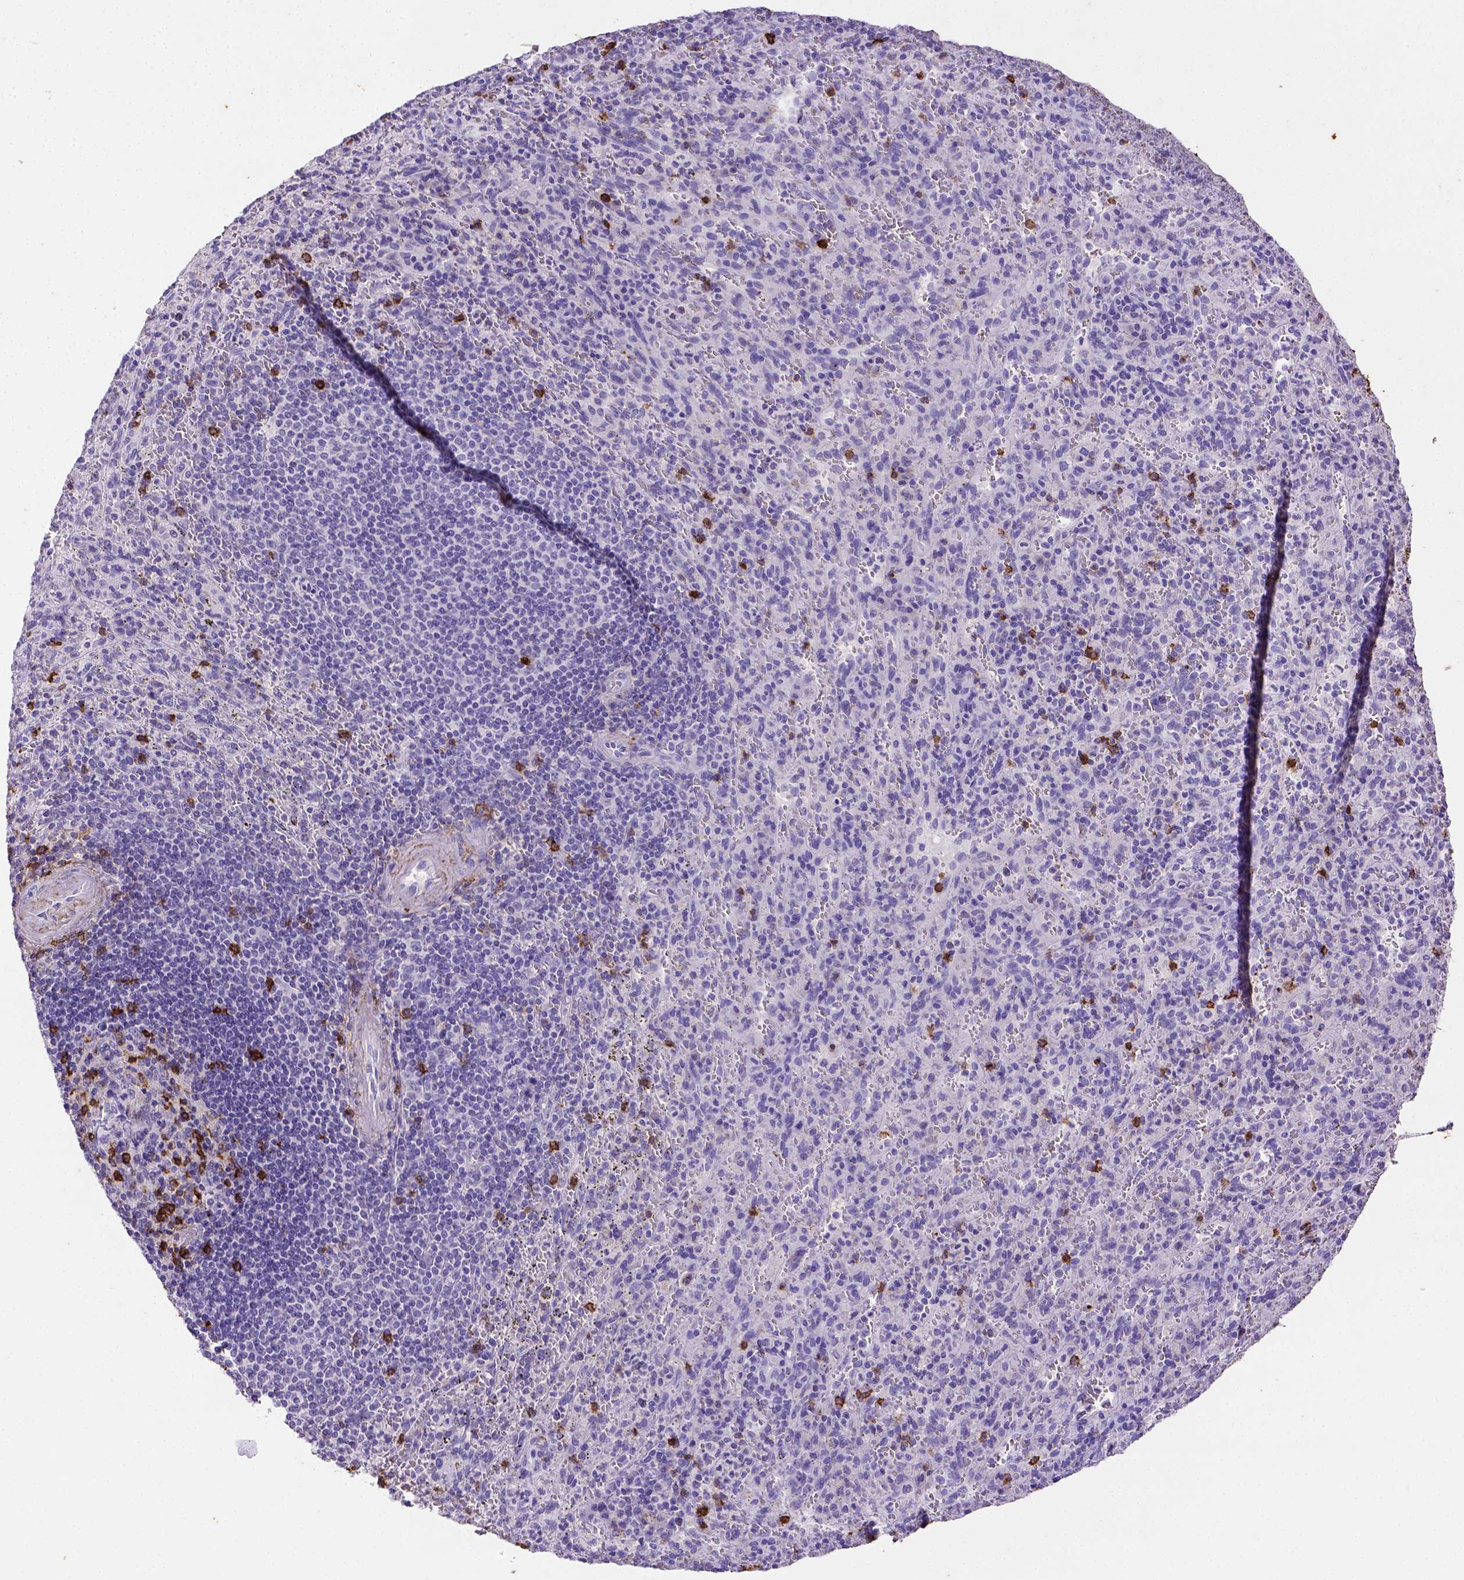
{"staining": {"intensity": "strong", "quantity": "<25%", "location": "cytoplasmic/membranous"}, "tissue": "spleen", "cell_type": "Cells in red pulp", "image_type": "normal", "snomed": [{"axis": "morphology", "description": "Normal tissue, NOS"}, {"axis": "topography", "description": "Spleen"}], "caption": "Protein expression analysis of benign human spleen reveals strong cytoplasmic/membranous positivity in about <25% of cells in red pulp.", "gene": "B3GAT1", "patient": {"sex": "male", "age": 57}}